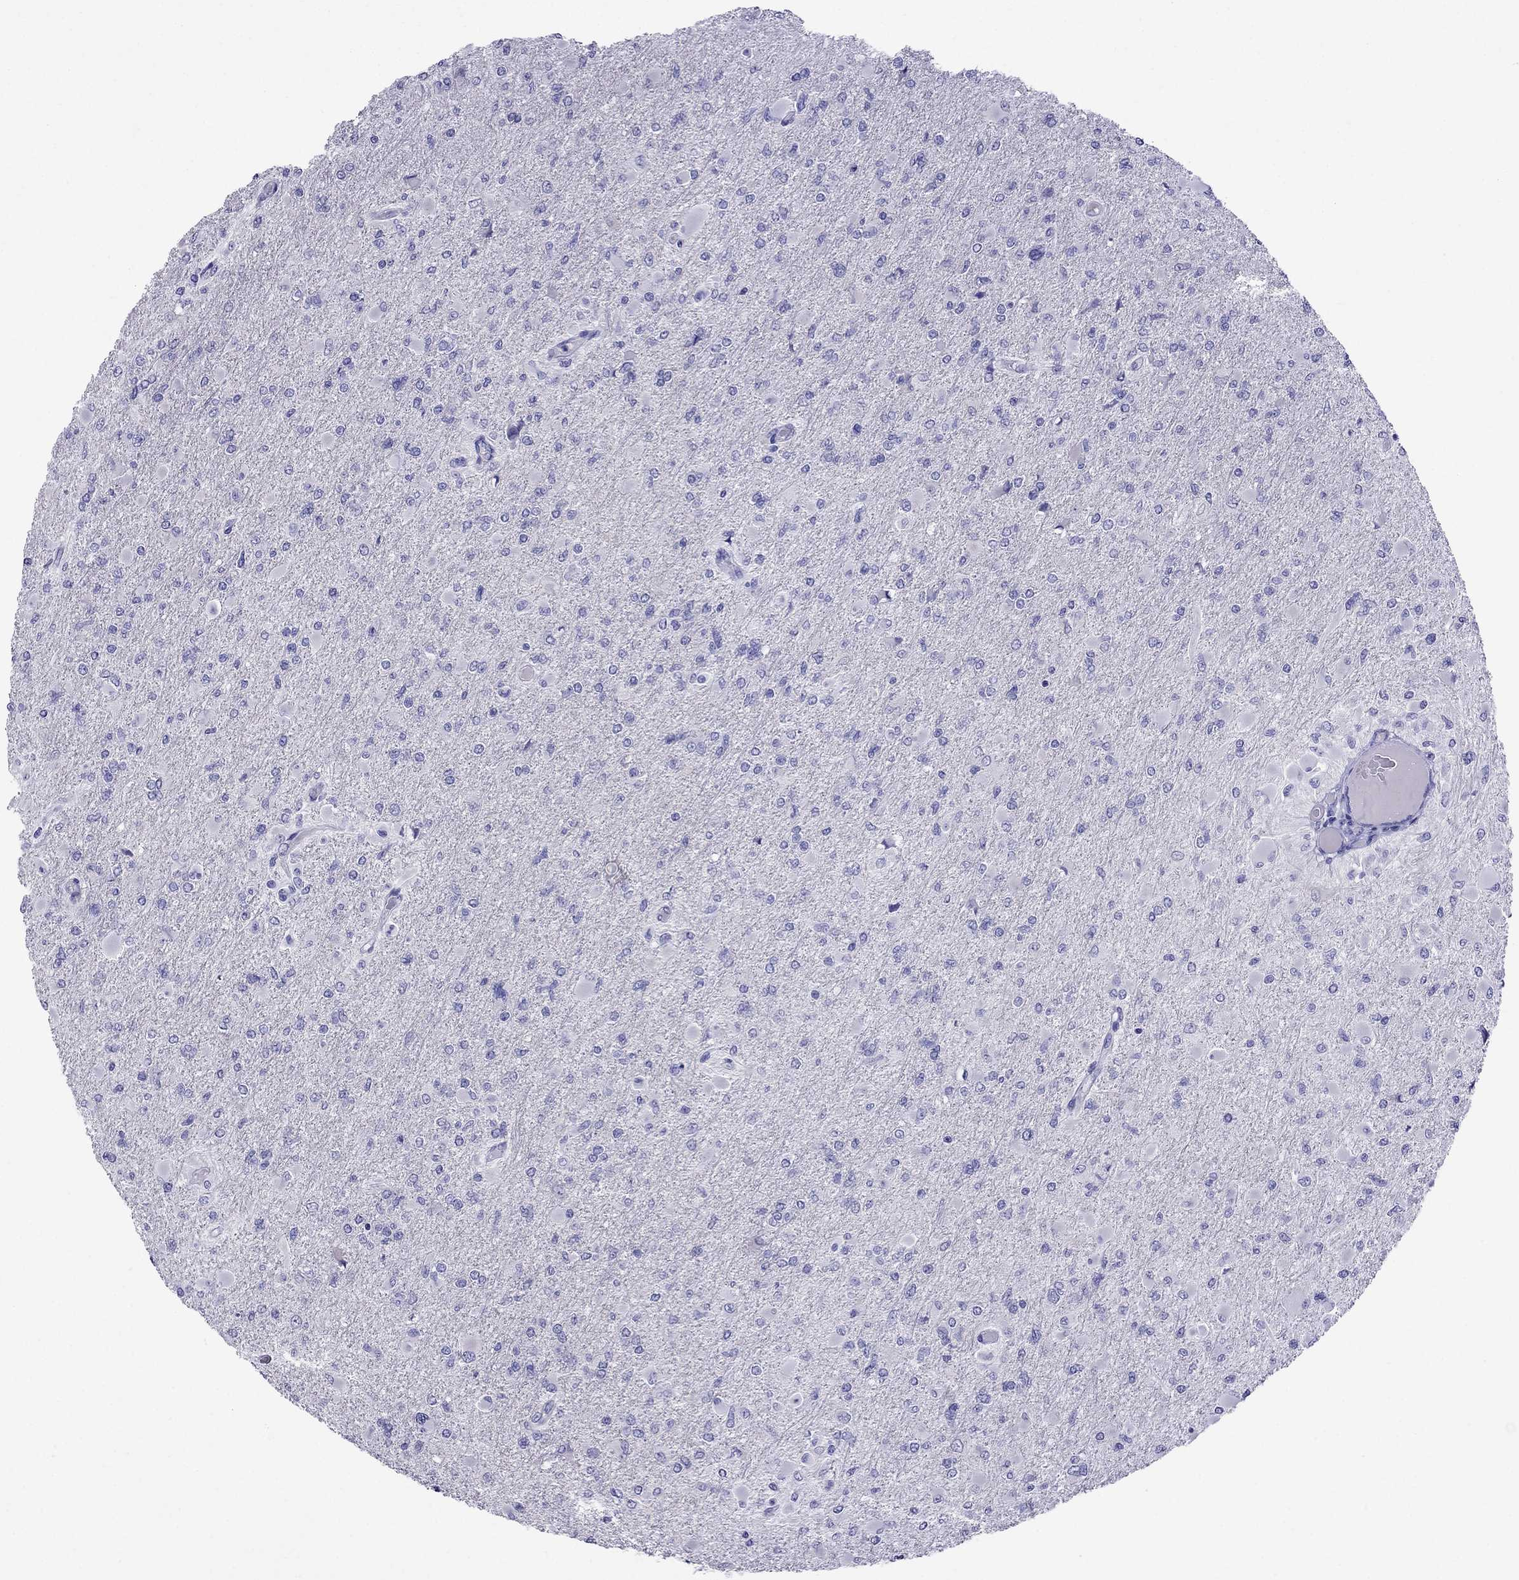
{"staining": {"intensity": "negative", "quantity": "none", "location": "none"}, "tissue": "glioma", "cell_type": "Tumor cells", "image_type": "cancer", "snomed": [{"axis": "morphology", "description": "Glioma, malignant, High grade"}, {"axis": "topography", "description": "Cerebral cortex"}], "caption": "Tumor cells are negative for brown protein staining in malignant glioma (high-grade).", "gene": "CRYBA1", "patient": {"sex": "female", "age": 36}}